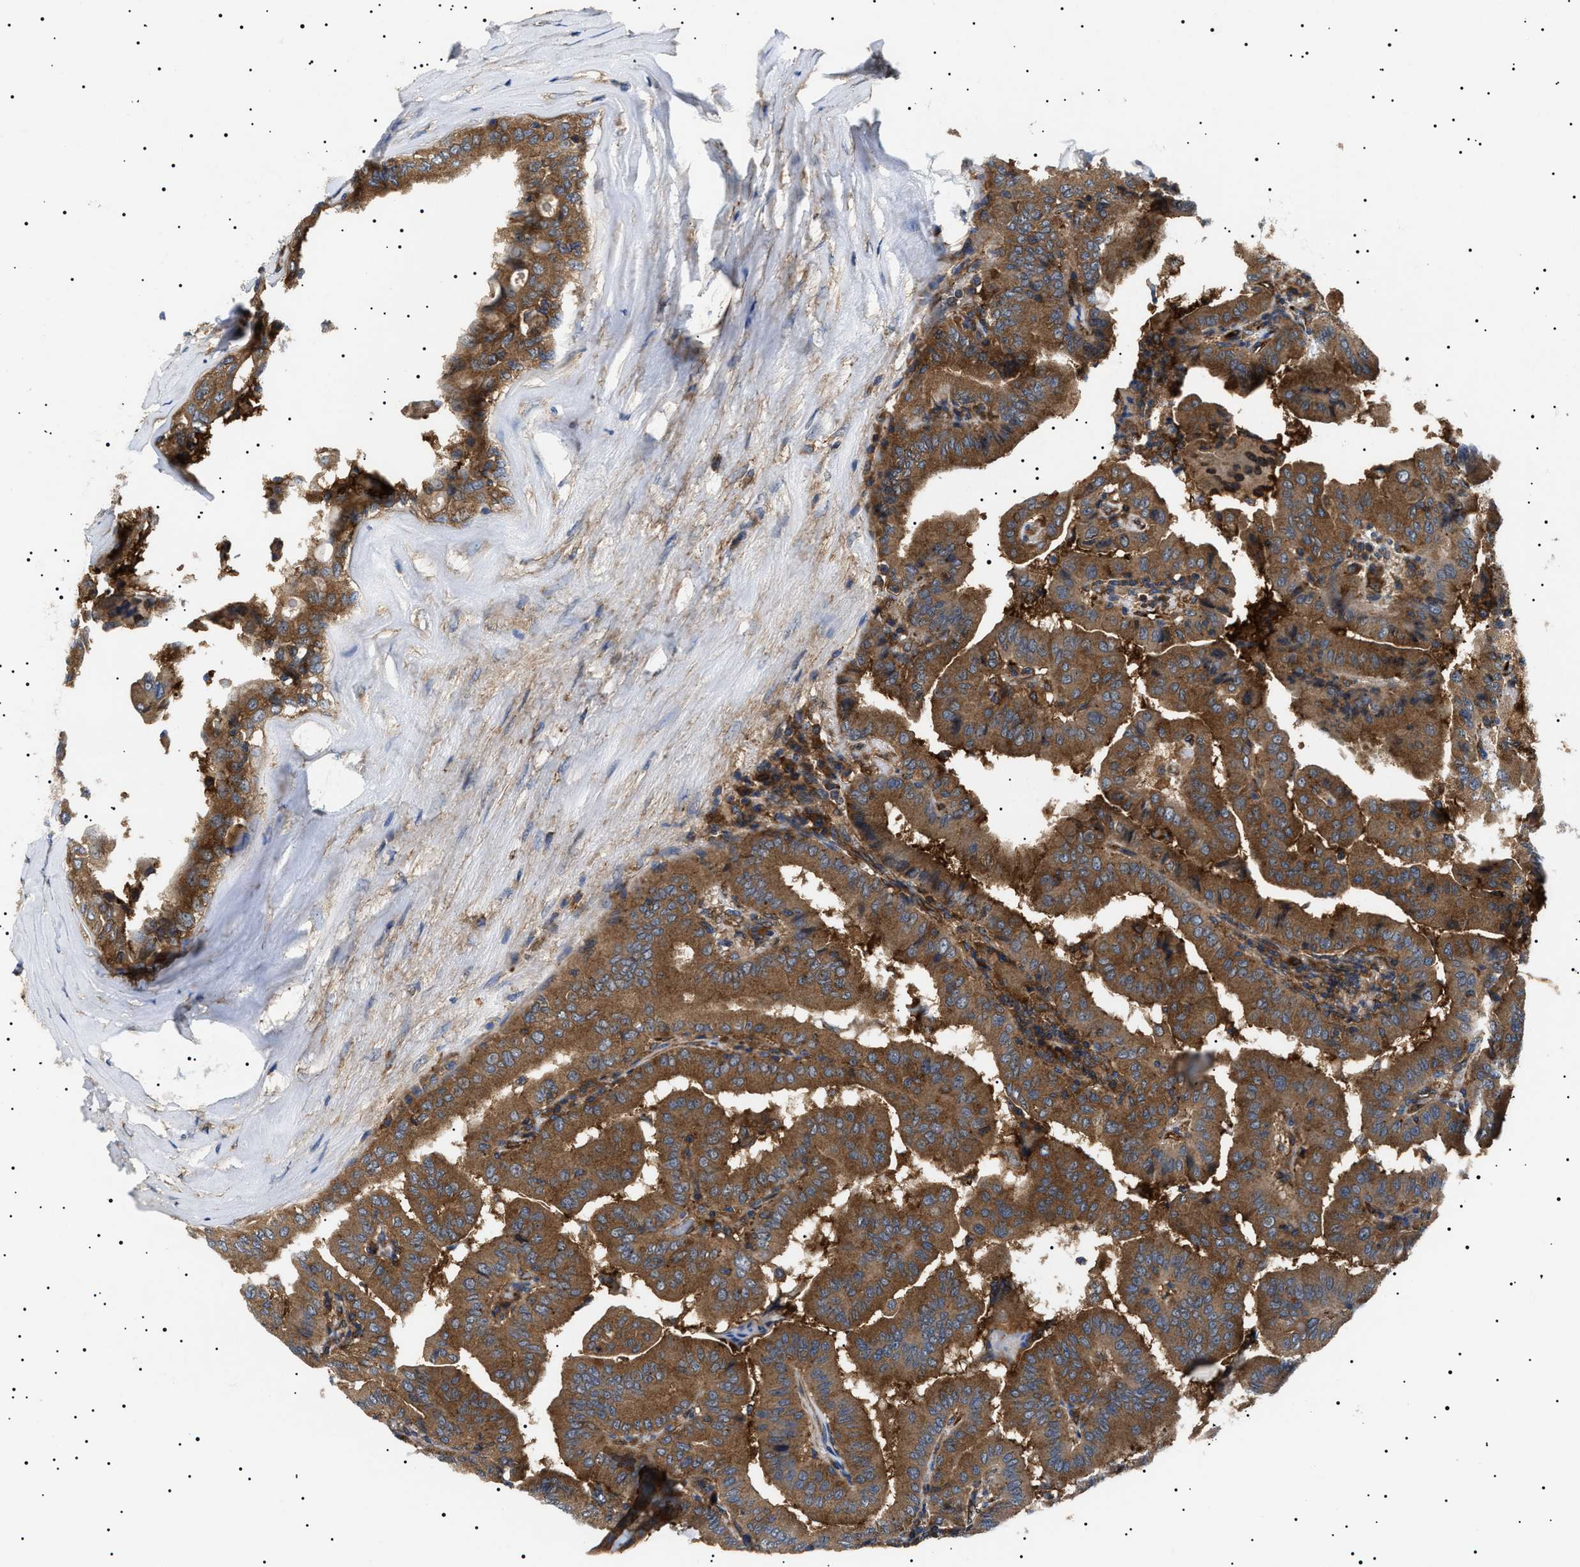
{"staining": {"intensity": "moderate", "quantity": ">75%", "location": "cytoplasmic/membranous"}, "tissue": "thyroid cancer", "cell_type": "Tumor cells", "image_type": "cancer", "snomed": [{"axis": "morphology", "description": "Papillary adenocarcinoma, NOS"}, {"axis": "topography", "description": "Thyroid gland"}], "caption": "Immunohistochemistry (IHC) of human thyroid cancer reveals medium levels of moderate cytoplasmic/membranous positivity in about >75% of tumor cells.", "gene": "TPP2", "patient": {"sex": "male", "age": 33}}